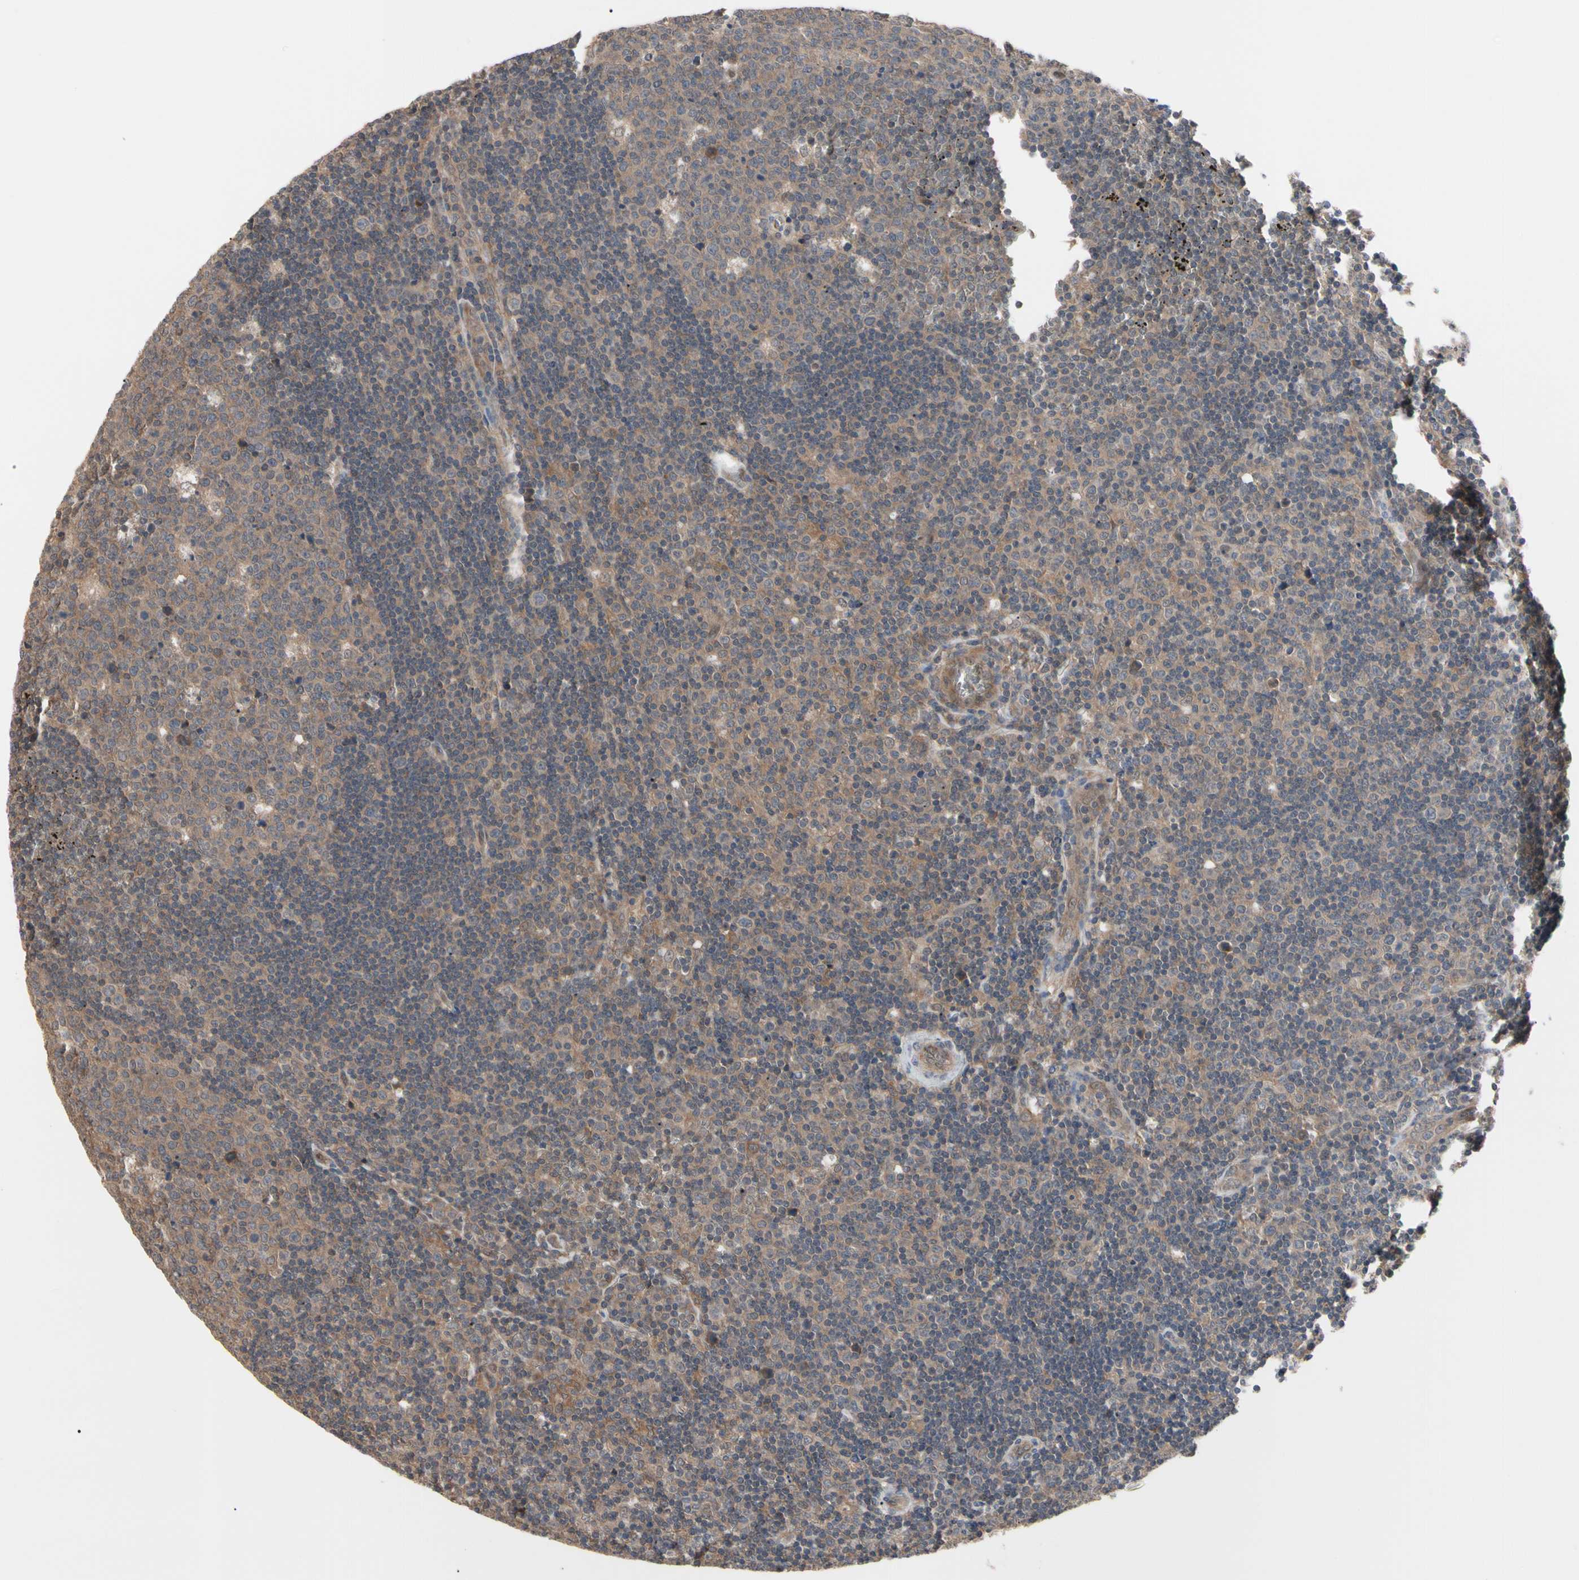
{"staining": {"intensity": "moderate", "quantity": ">75%", "location": "cytoplasmic/membranous"}, "tissue": "lymph node", "cell_type": "Germinal center cells", "image_type": "normal", "snomed": [{"axis": "morphology", "description": "Normal tissue, NOS"}, {"axis": "topography", "description": "Lymph node"}, {"axis": "topography", "description": "Salivary gland"}], "caption": "This histopathology image exhibits unremarkable lymph node stained with IHC to label a protein in brown. The cytoplasmic/membranous of germinal center cells show moderate positivity for the protein. Nuclei are counter-stained blue.", "gene": "DPP8", "patient": {"sex": "male", "age": 8}}